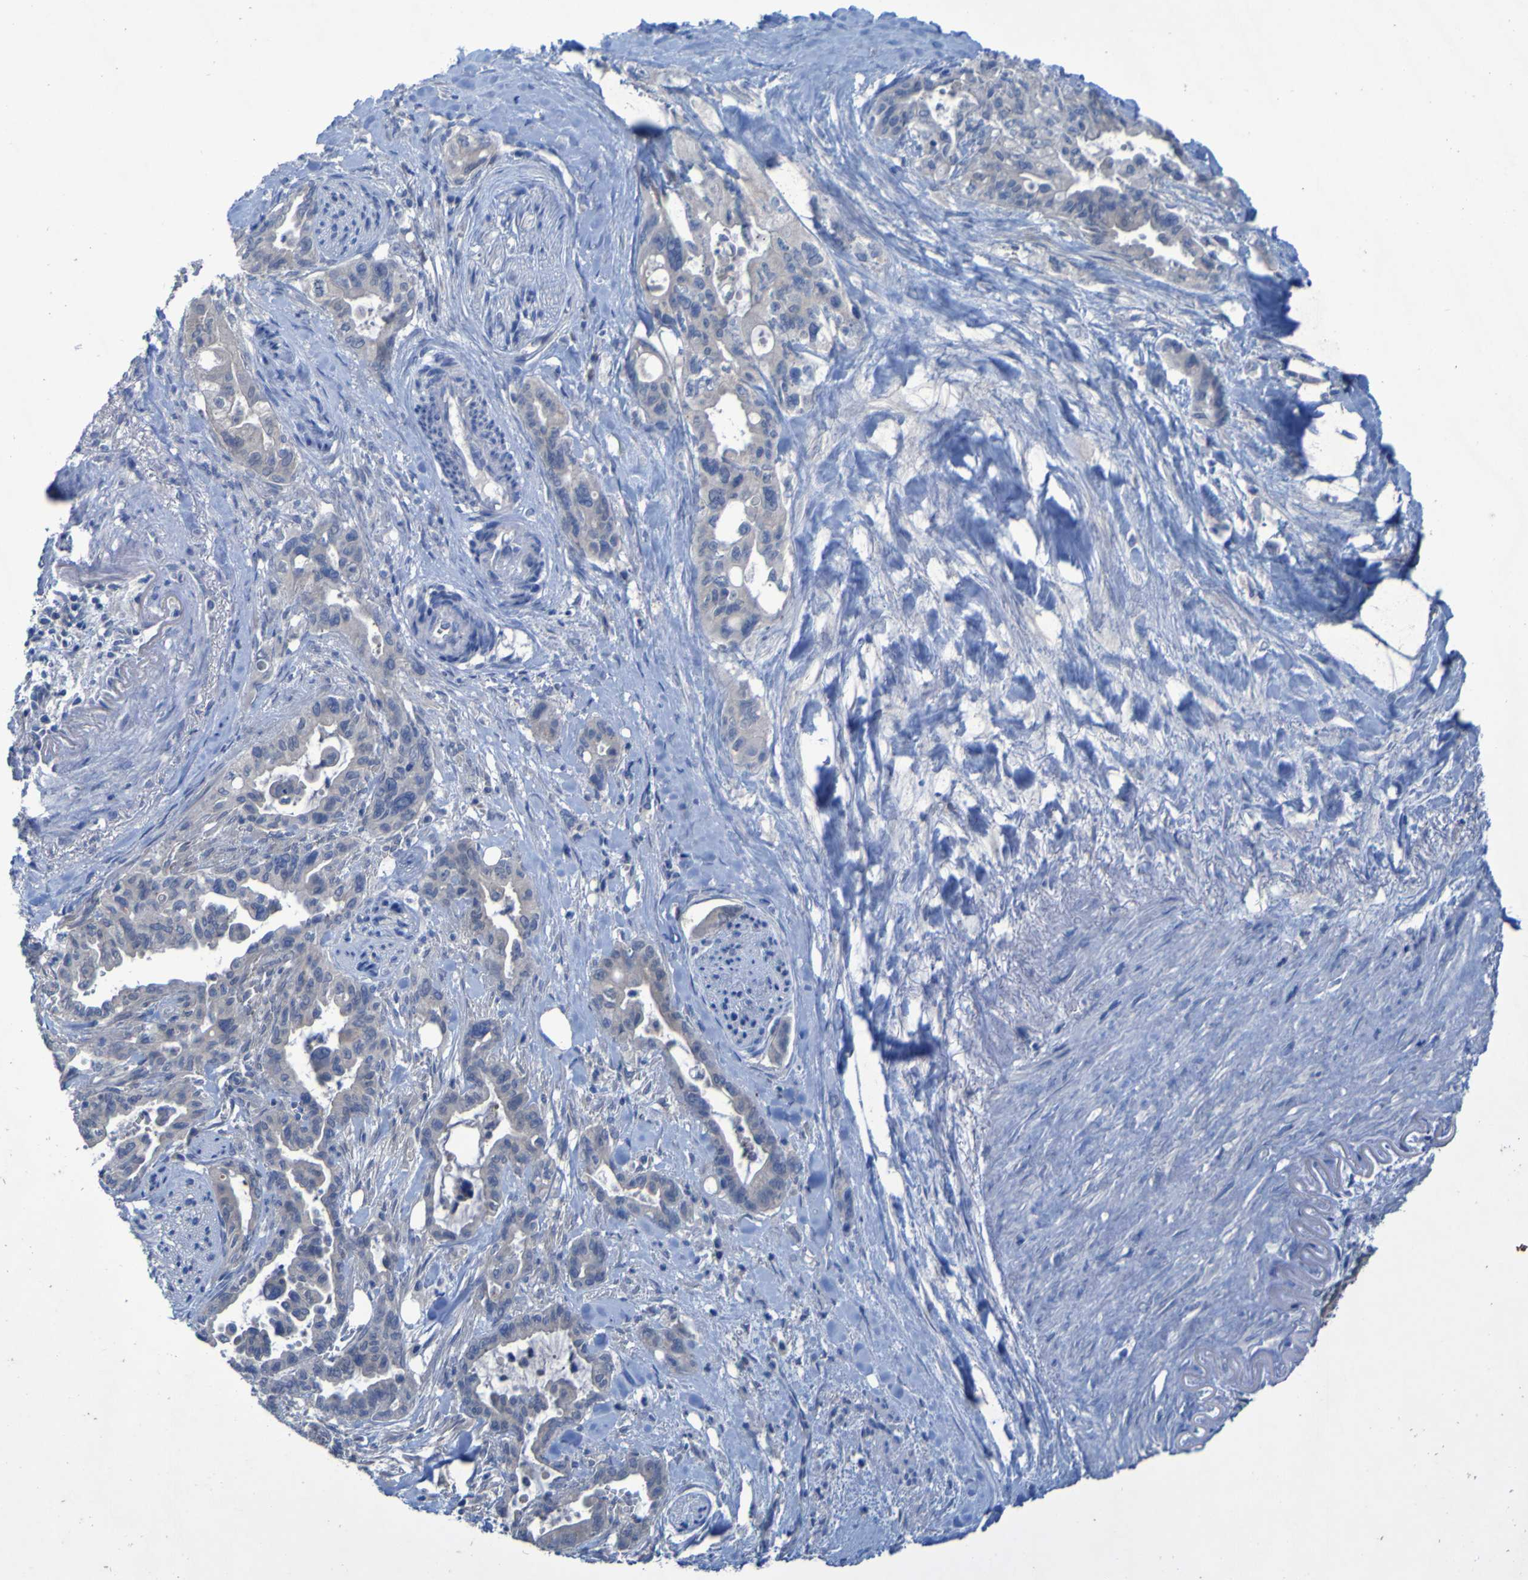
{"staining": {"intensity": "negative", "quantity": "none", "location": "none"}, "tissue": "pancreatic cancer", "cell_type": "Tumor cells", "image_type": "cancer", "snomed": [{"axis": "morphology", "description": "Adenocarcinoma, NOS"}, {"axis": "topography", "description": "Pancreas"}], "caption": "Immunohistochemical staining of human pancreatic cancer (adenocarcinoma) demonstrates no significant staining in tumor cells. Nuclei are stained in blue.", "gene": "SGK2", "patient": {"sex": "male", "age": 70}}